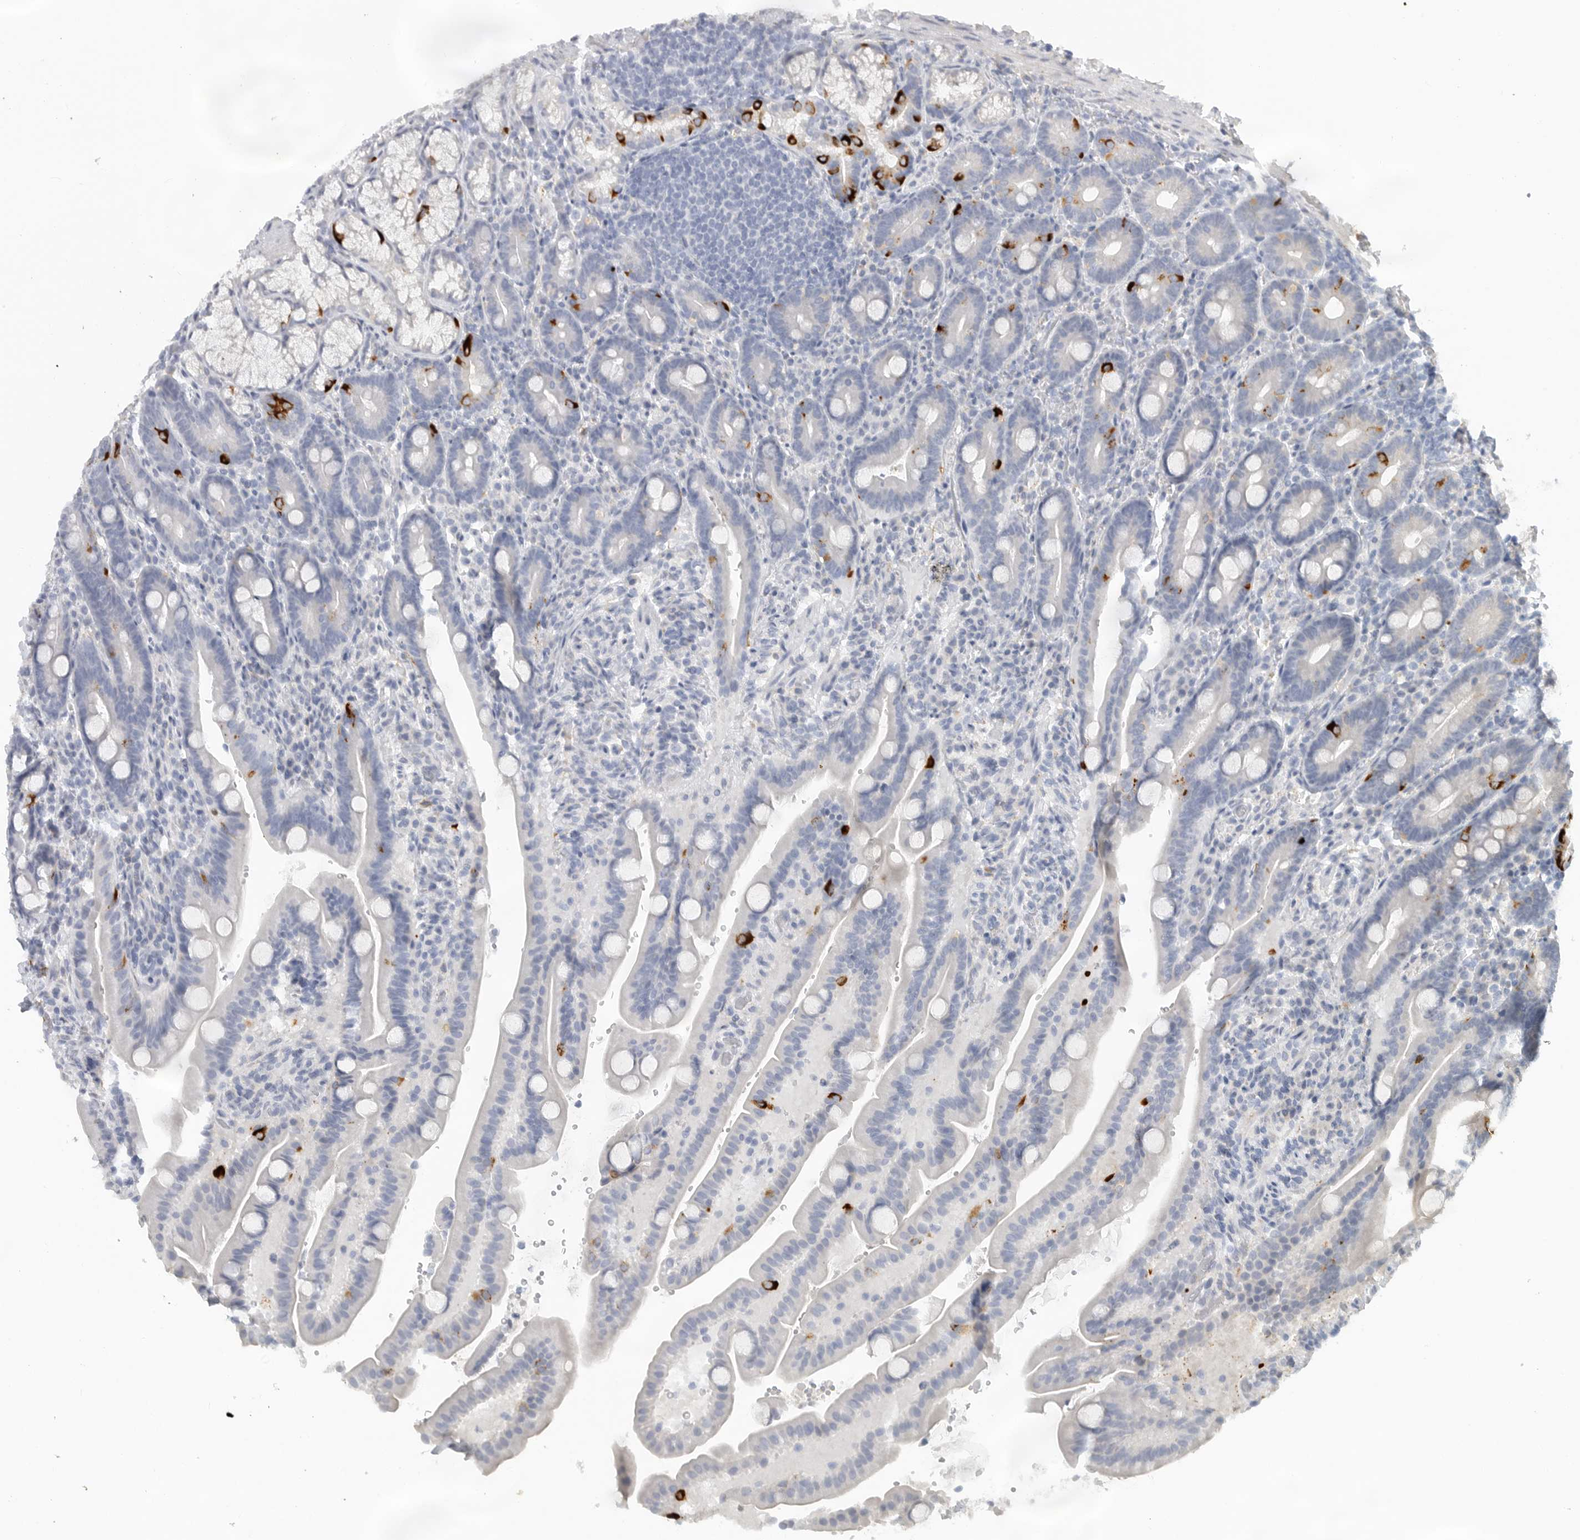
{"staining": {"intensity": "strong", "quantity": "<25%", "location": "cytoplasmic/membranous"}, "tissue": "duodenum", "cell_type": "Glandular cells", "image_type": "normal", "snomed": [{"axis": "morphology", "description": "Normal tissue, NOS"}, {"axis": "topography", "description": "Duodenum"}], "caption": "Immunohistochemistry (IHC) (DAB) staining of normal human duodenum exhibits strong cytoplasmic/membranous protein staining in about <25% of glandular cells.", "gene": "PAM", "patient": {"sex": "male", "age": 54}}